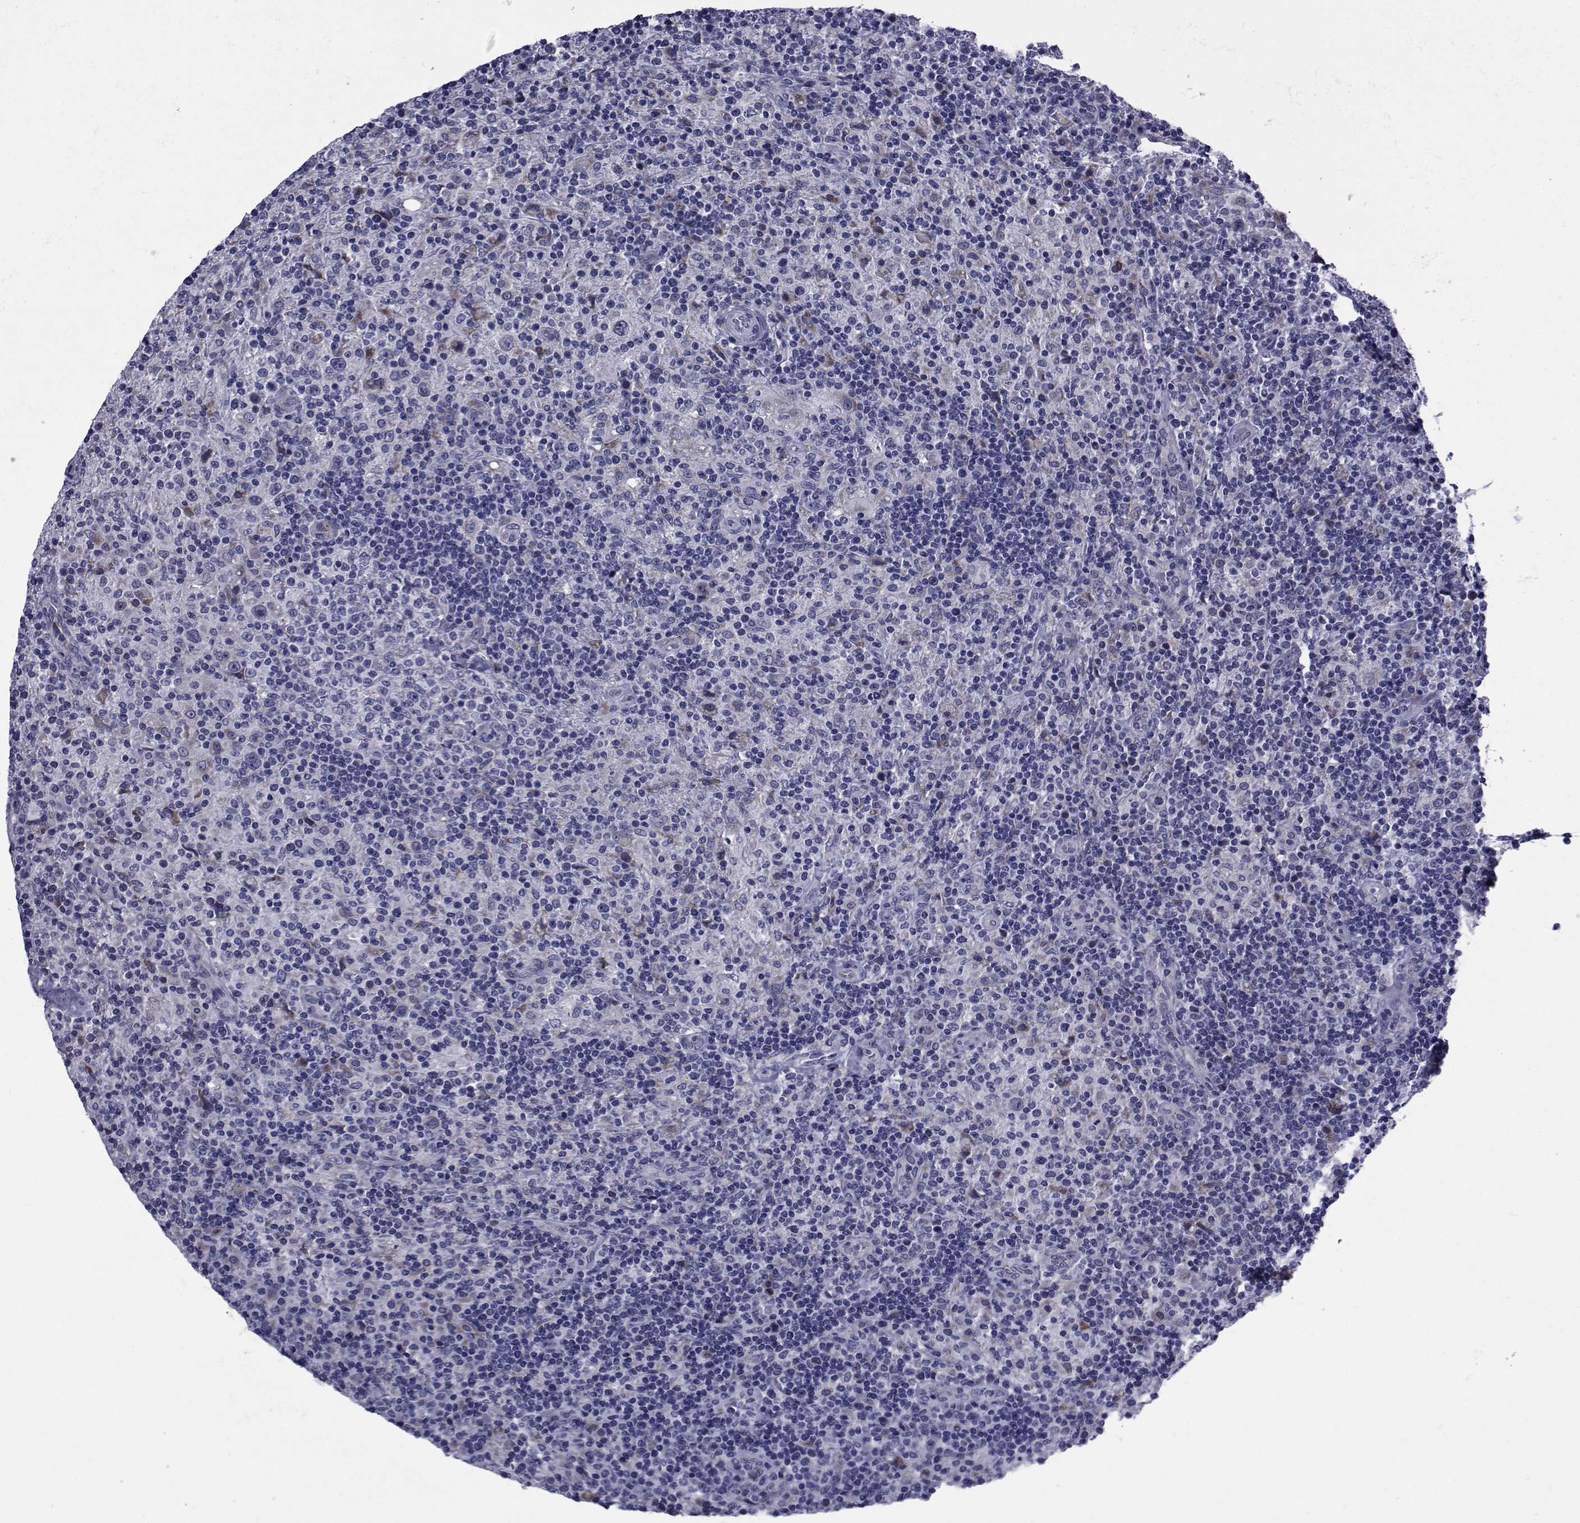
{"staining": {"intensity": "negative", "quantity": "none", "location": "none"}, "tissue": "lymphoma", "cell_type": "Tumor cells", "image_type": "cancer", "snomed": [{"axis": "morphology", "description": "Hodgkin's disease, NOS"}, {"axis": "topography", "description": "Lymph node"}], "caption": "DAB (3,3'-diaminobenzidine) immunohistochemical staining of human Hodgkin's disease demonstrates no significant expression in tumor cells.", "gene": "ROPN1", "patient": {"sex": "male", "age": 70}}